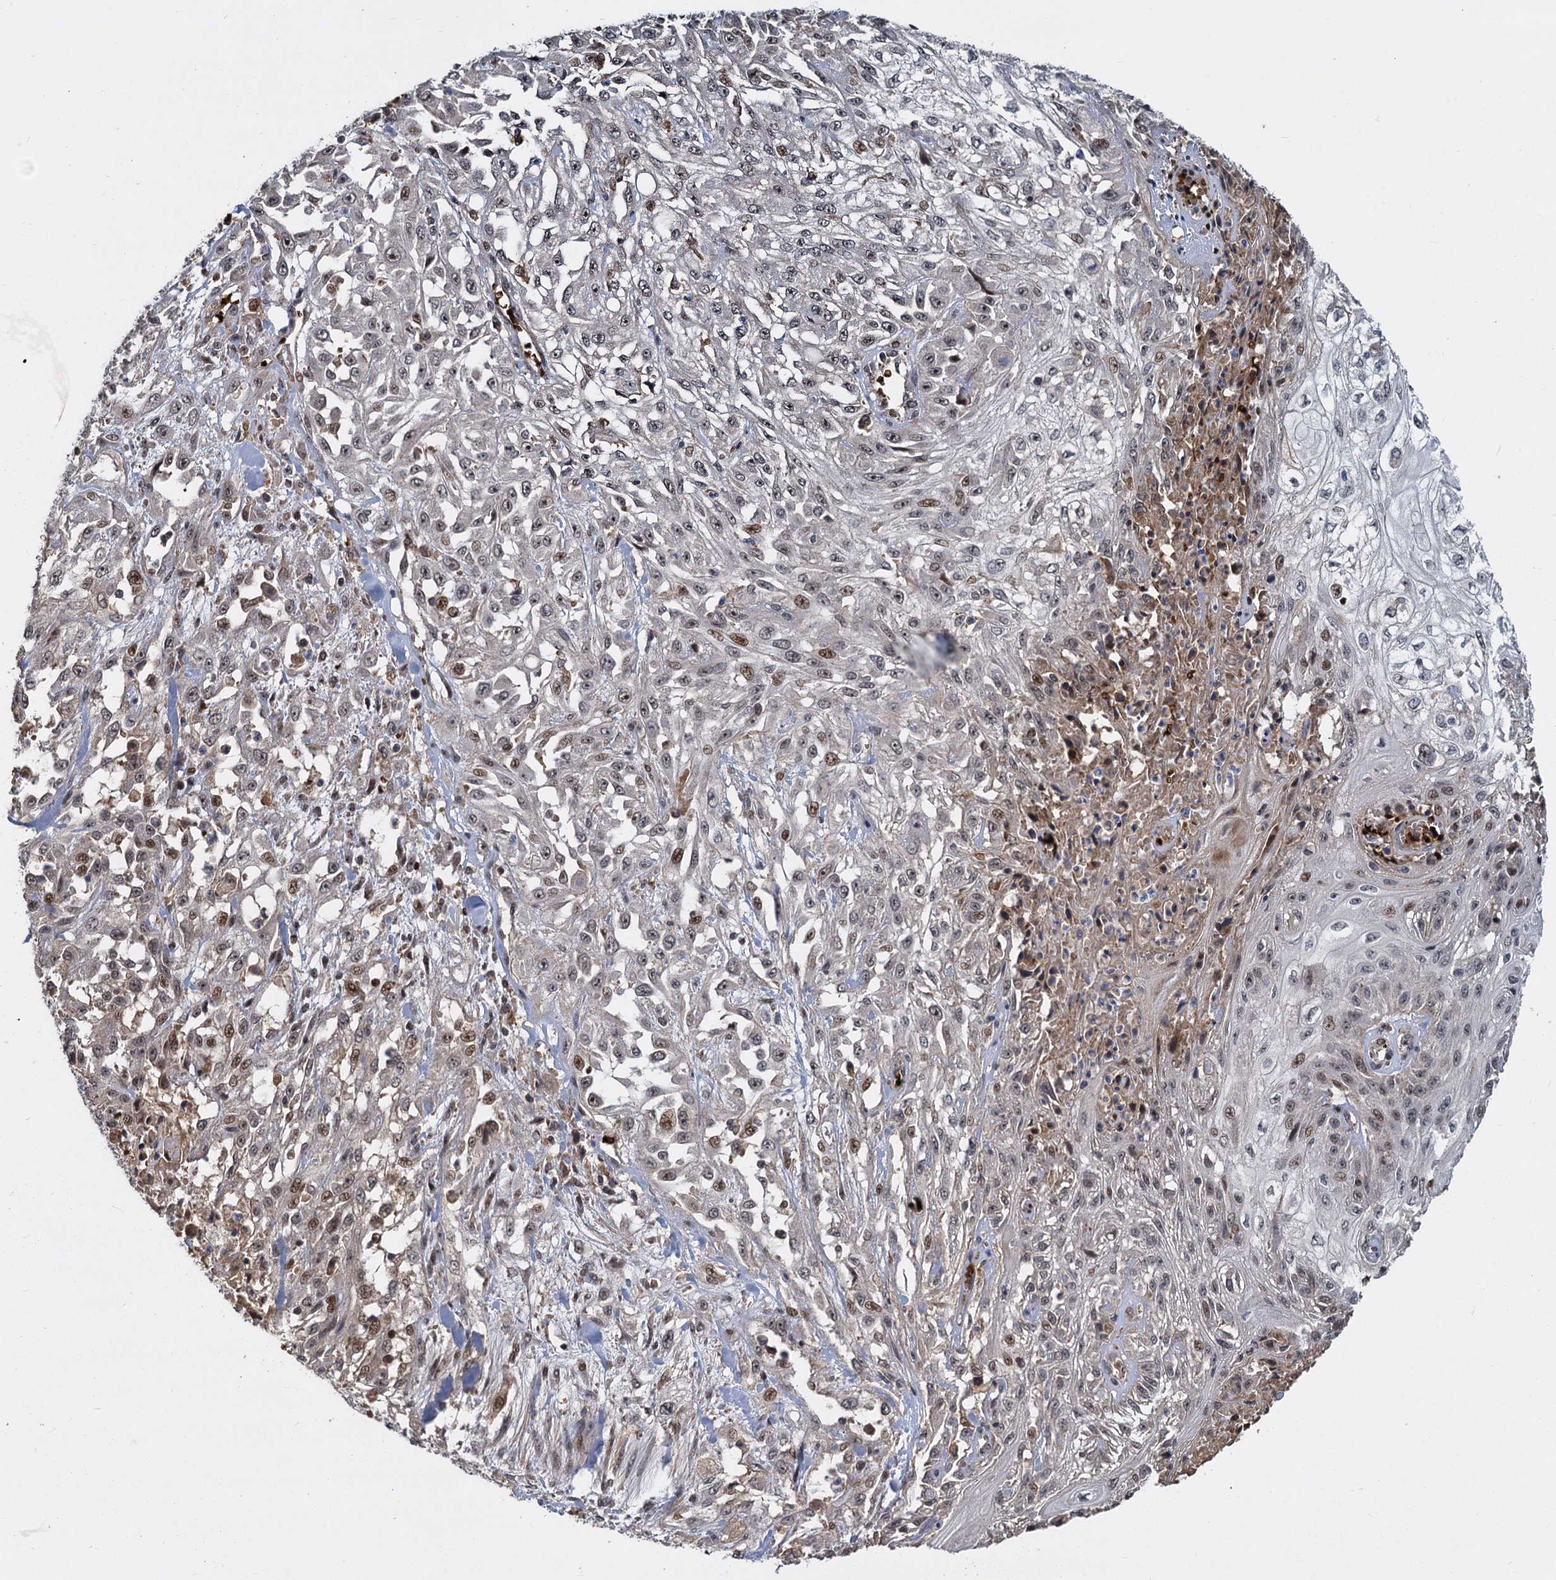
{"staining": {"intensity": "moderate", "quantity": "25%-75%", "location": "nuclear"}, "tissue": "skin cancer", "cell_type": "Tumor cells", "image_type": "cancer", "snomed": [{"axis": "morphology", "description": "Squamous cell carcinoma, NOS"}, {"axis": "morphology", "description": "Squamous cell carcinoma, metastatic, NOS"}, {"axis": "topography", "description": "Skin"}, {"axis": "topography", "description": "Lymph node"}], "caption": "Skin cancer (metastatic squamous cell carcinoma) stained with a brown dye shows moderate nuclear positive positivity in about 25%-75% of tumor cells.", "gene": "FANCI", "patient": {"sex": "male", "age": 75}}